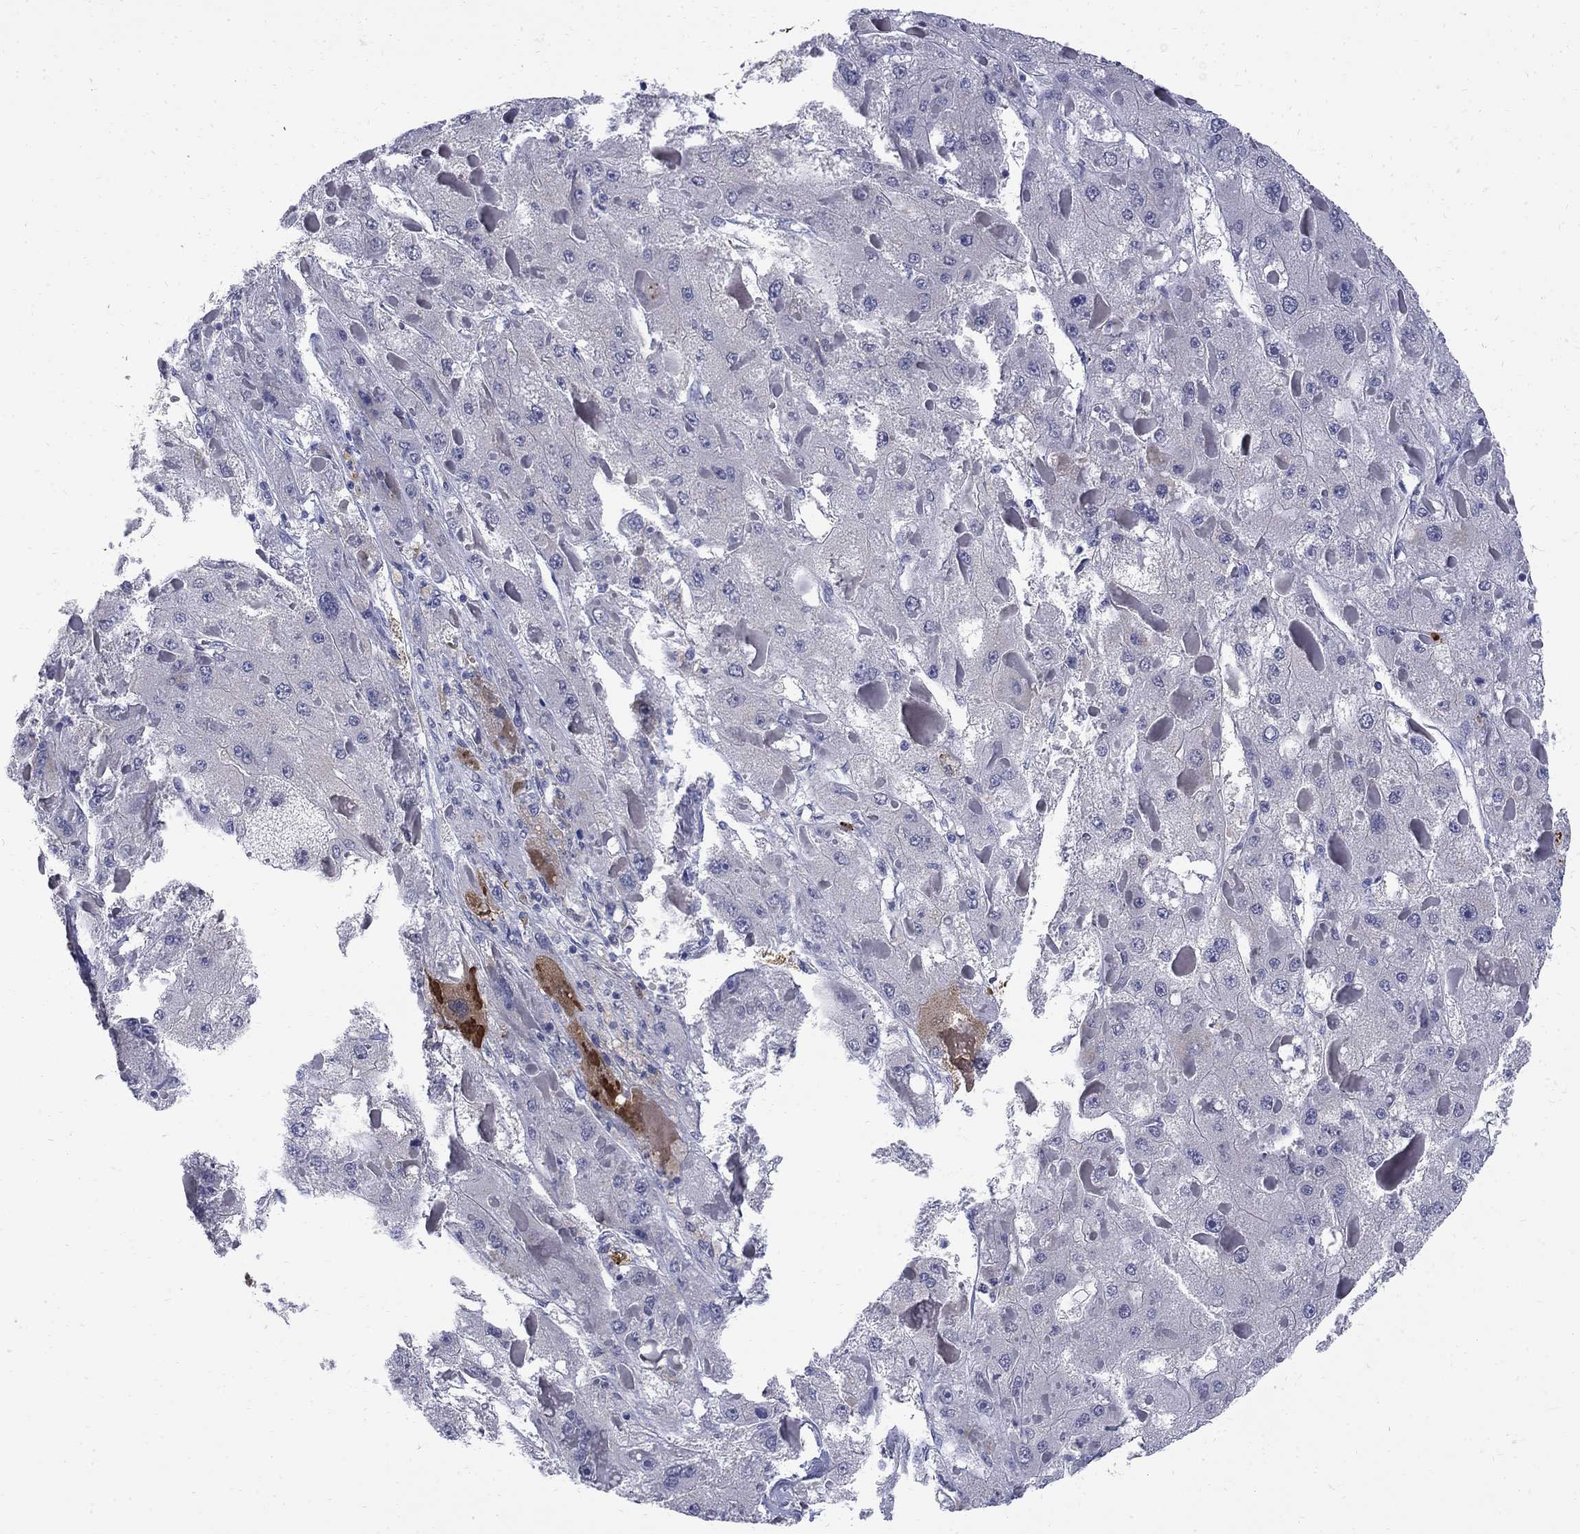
{"staining": {"intensity": "negative", "quantity": "none", "location": "none"}, "tissue": "liver cancer", "cell_type": "Tumor cells", "image_type": "cancer", "snomed": [{"axis": "morphology", "description": "Carcinoma, Hepatocellular, NOS"}, {"axis": "topography", "description": "Liver"}], "caption": "High magnification brightfield microscopy of liver cancer (hepatocellular carcinoma) stained with DAB (brown) and counterstained with hematoxylin (blue): tumor cells show no significant positivity.", "gene": "SERPINB2", "patient": {"sex": "female", "age": 73}}